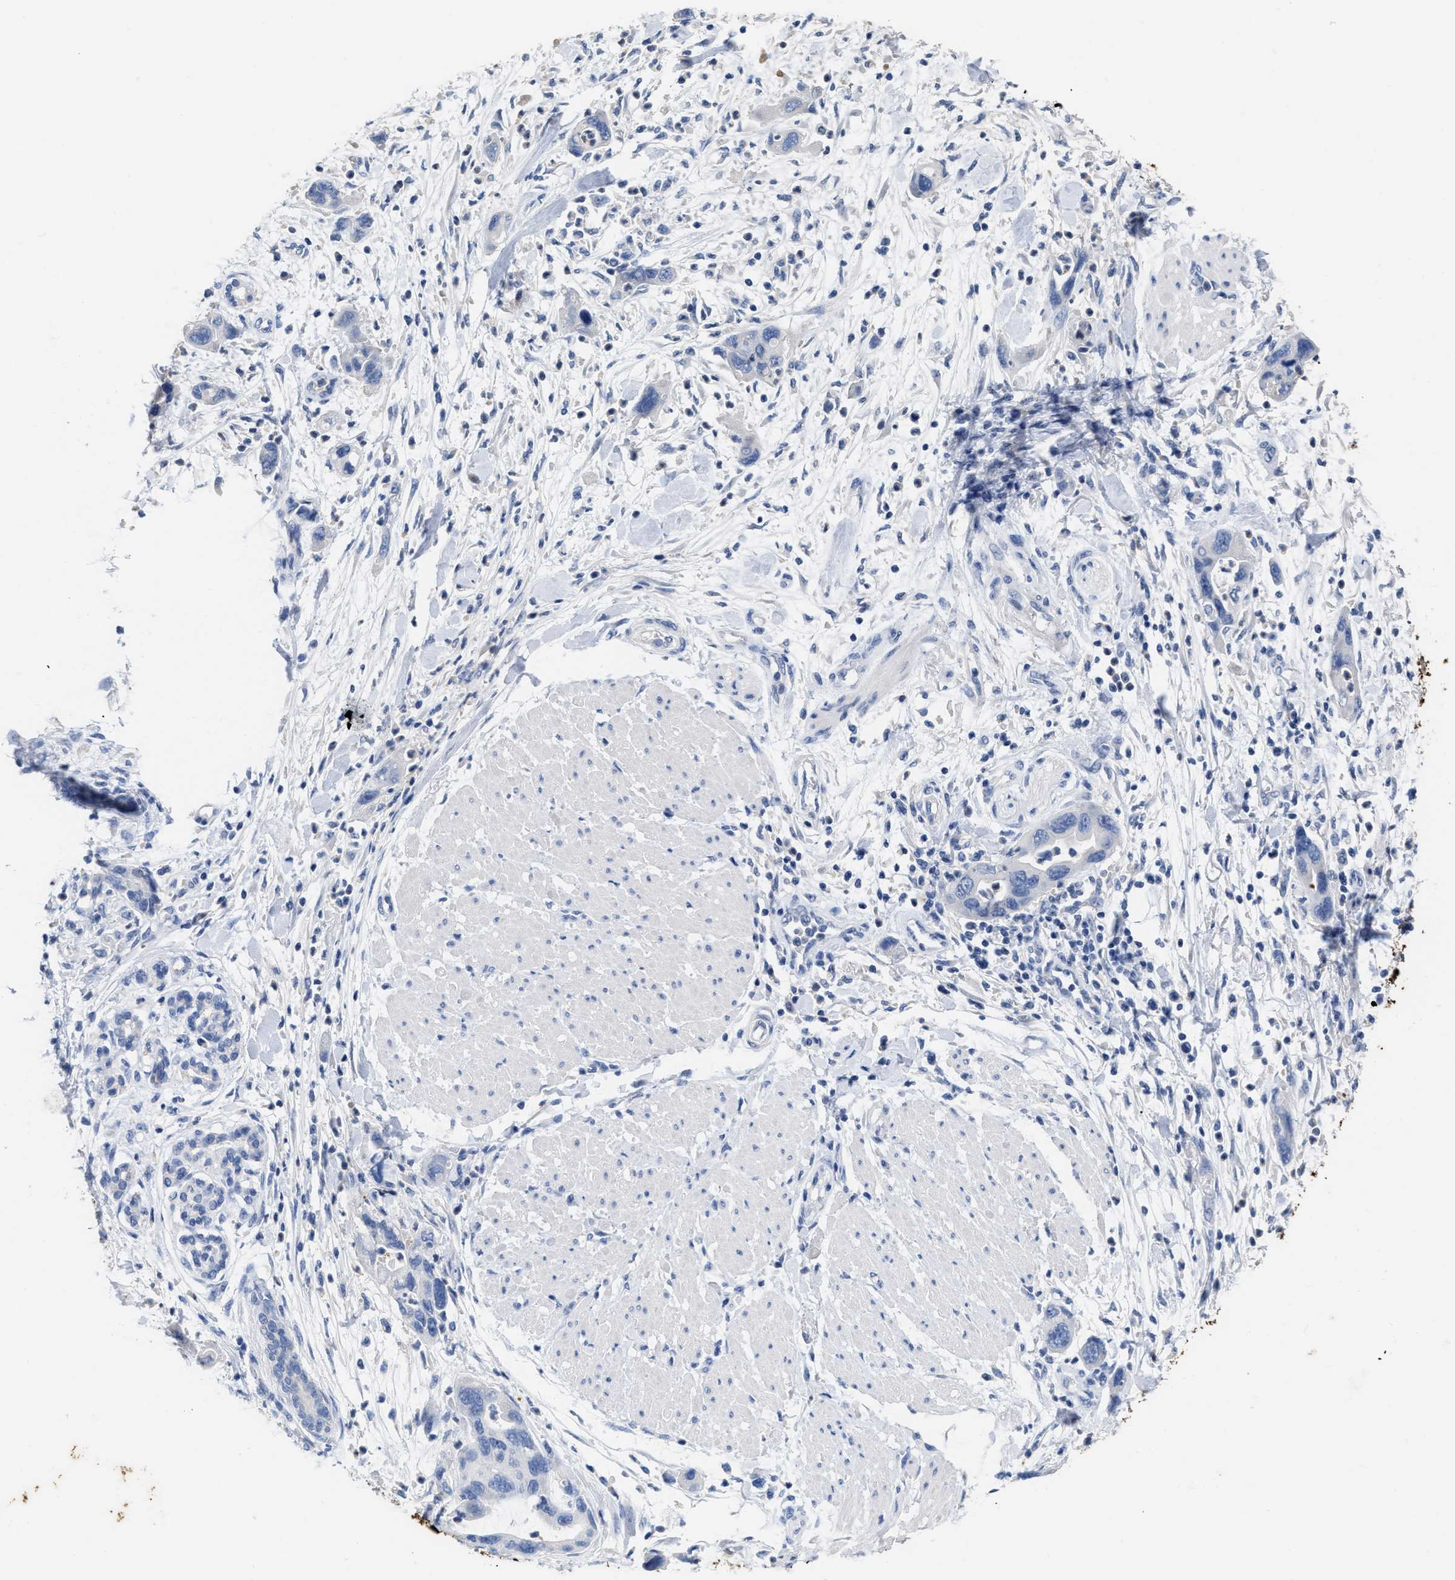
{"staining": {"intensity": "negative", "quantity": "none", "location": "none"}, "tissue": "pancreatic cancer", "cell_type": "Tumor cells", "image_type": "cancer", "snomed": [{"axis": "morphology", "description": "Normal tissue, NOS"}, {"axis": "morphology", "description": "Adenocarcinoma, NOS"}, {"axis": "topography", "description": "Pancreas"}], "caption": "Protein analysis of pancreatic adenocarcinoma displays no significant expression in tumor cells.", "gene": "CEACAM5", "patient": {"sex": "female", "age": 71}}